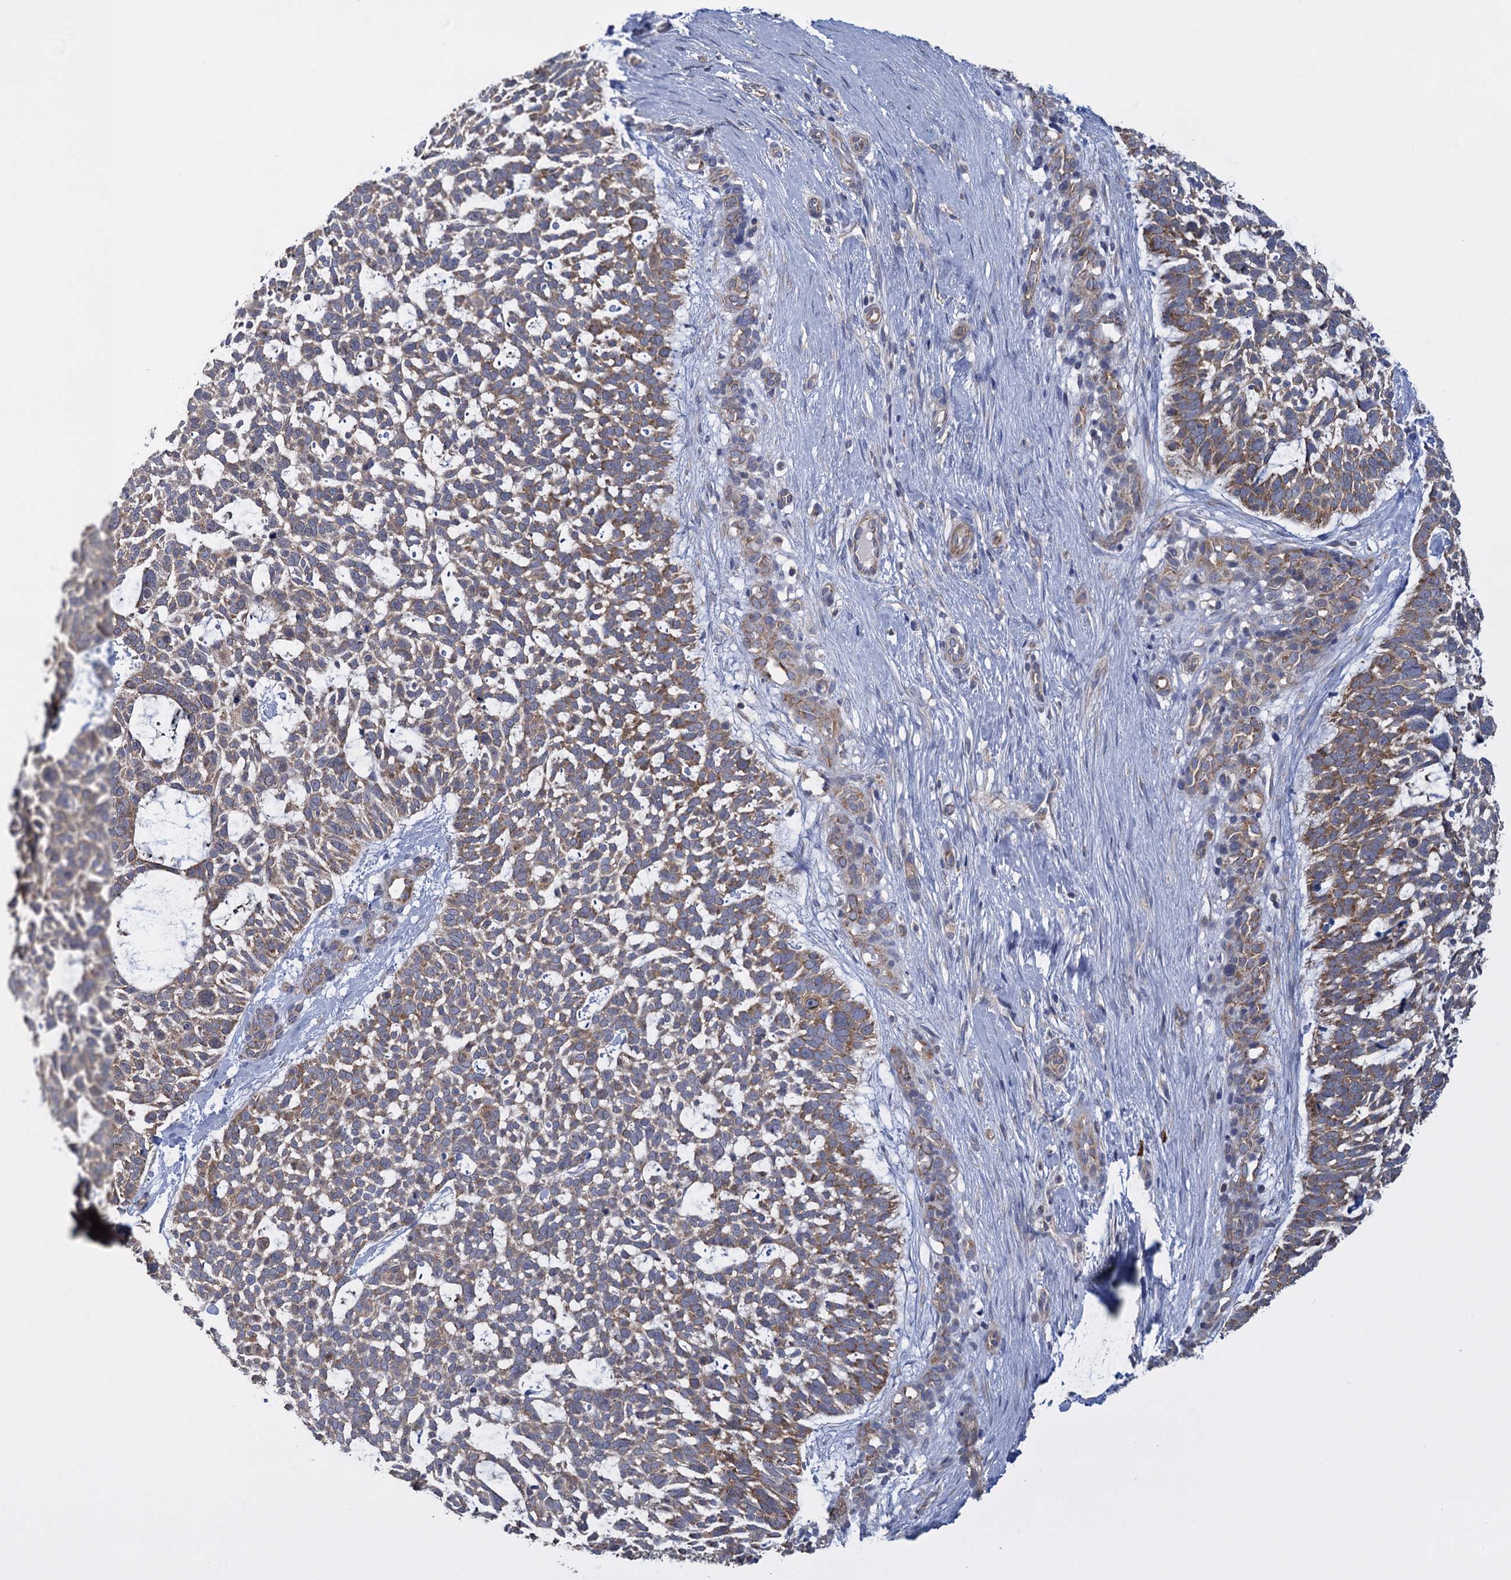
{"staining": {"intensity": "moderate", "quantity": ">75%", "location": "cytoplasmic/membranous"}, "tissue": "skin cancer", "cell_type": "Tumor cells", "image_type": "cancer", "snomed": [{"axis": "morphology", "description": "Basal cell carcinoma"}, {"axis": "topography", "description": "Skin"}], "caption": "Immunohistochemistry (IHC) of human skin cancer reveals medium levels of moderate cytoplasmic/membranous positivity in approximately >75% of tumor cells. (DAB (3,3'-diaminobenzidine) IHC with brightfield microscopy, high magnification).", "gene": "GSTM2", "patient": {"sex": "male", "age": 88}}